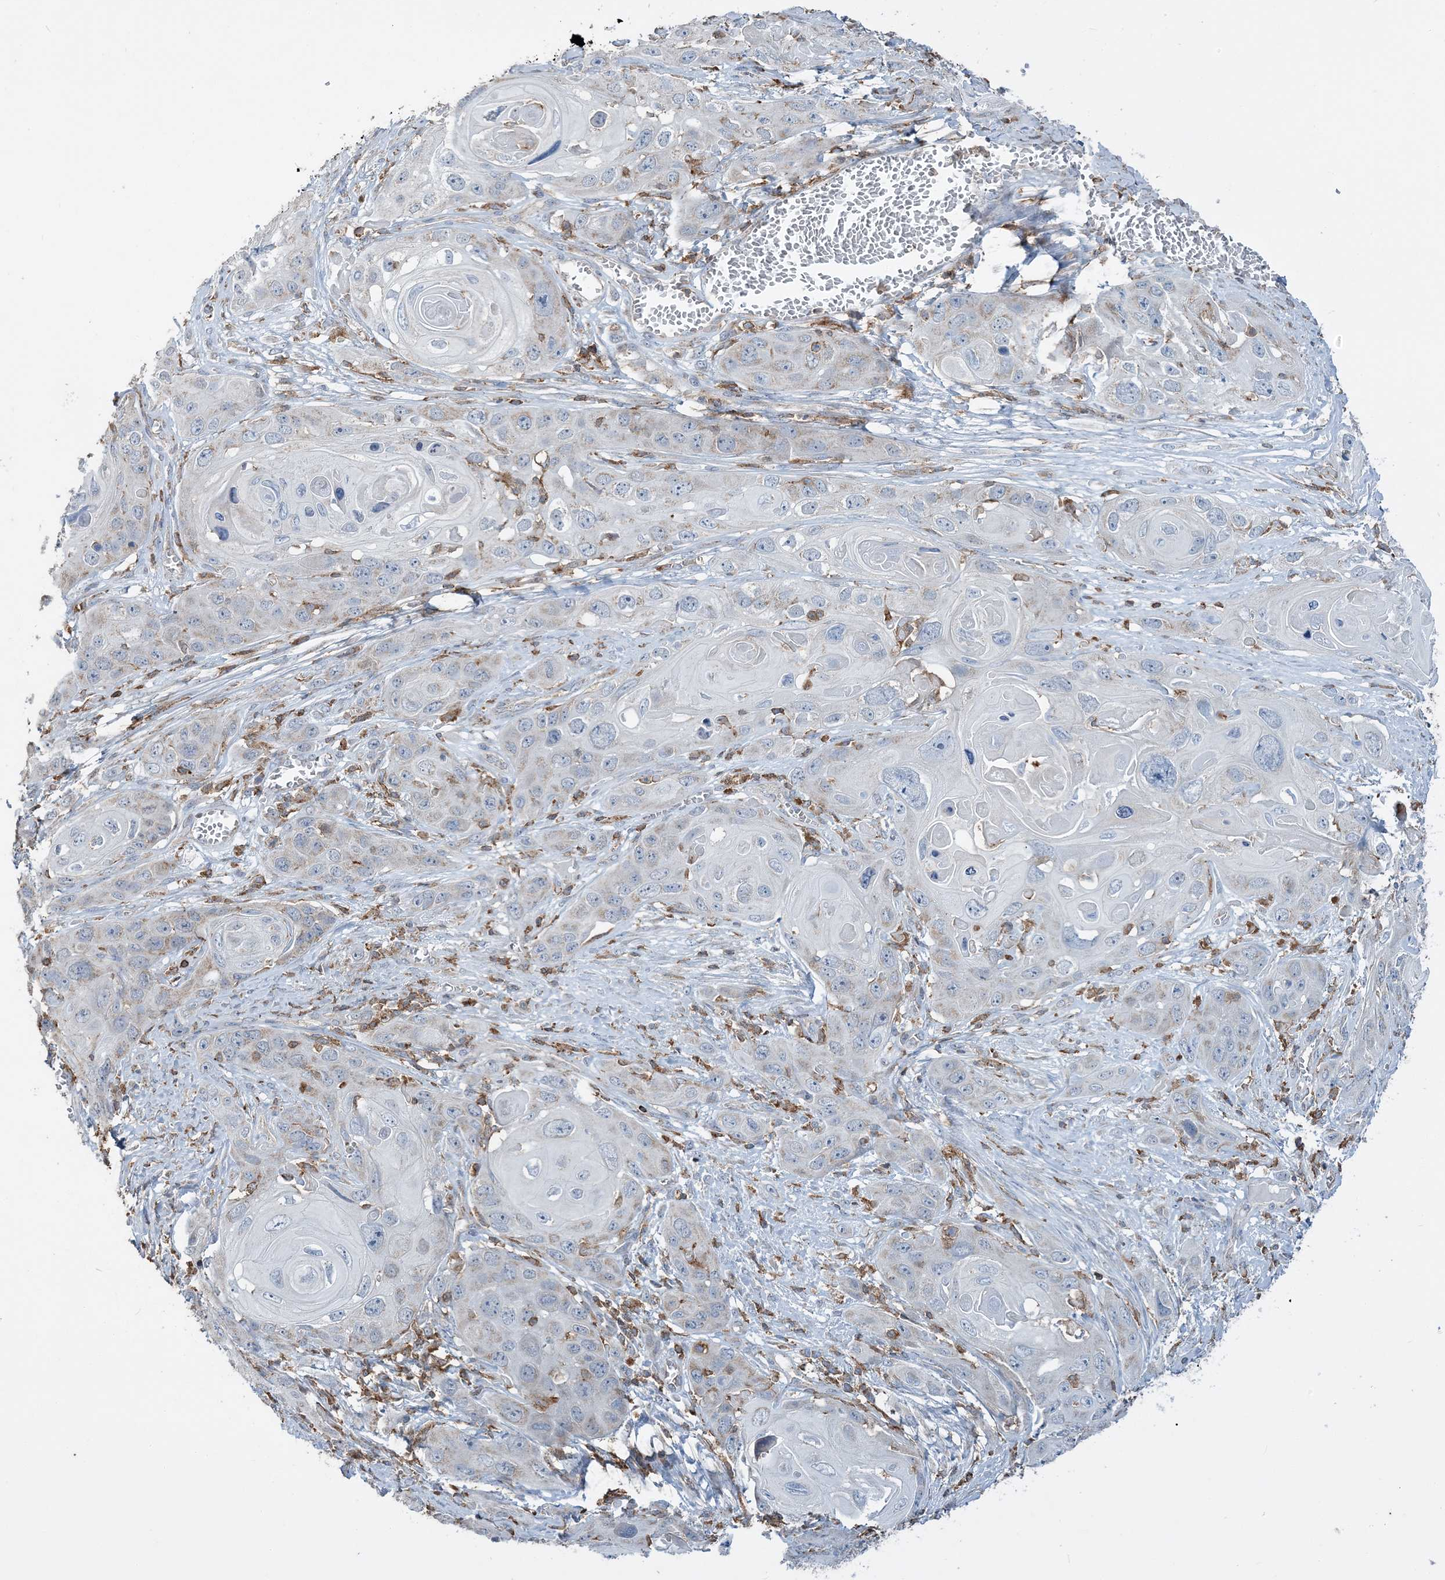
{"staining": {"intensity": "negative", "quantity": "none", "location": "none"}, "tissue": "skin cancer", "cell_type": "Tumor cells", "image_type": "cancer", "snomed": [{"axis": "morphology", "description": "Squamous cell carcinoma, NOS"}, {"axis": "topography", "description": "Skin"}], "caption": "An IHC photomicrograph of skin squamous cell carcinoma is shown. There is no staining in tumor cells of skin squamous cell carcinoma. The staining was performed using DAB to visualize the protein expression in brown, while the nuclei were stained in blue with hematoxylin (Magnification: 20x).", "gene": "TMLHE", "patient": {"sex": "male", "age": 55}}